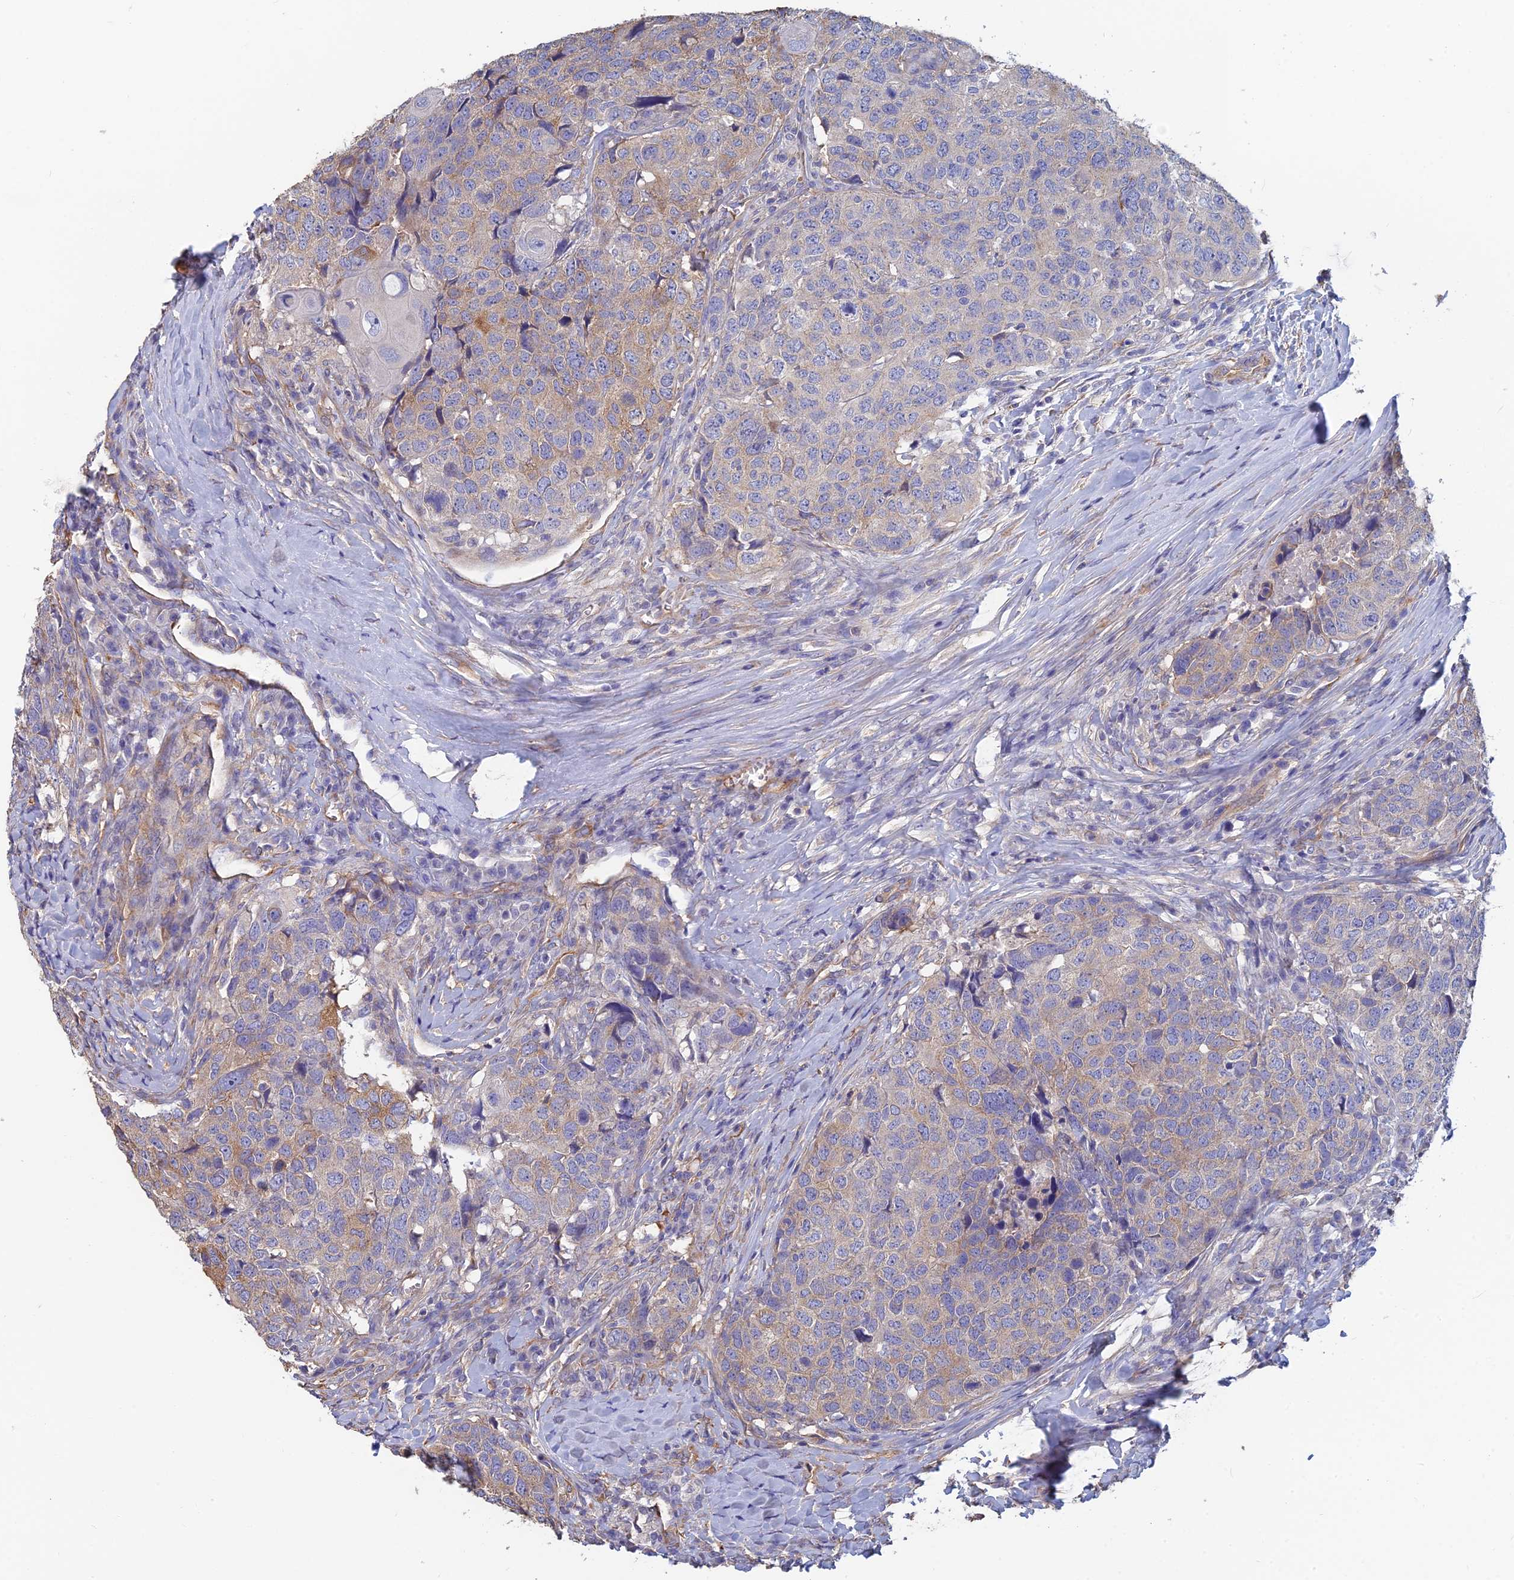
{"staining": {"intensity": "moderate", "quantity": "<25%", "location": "cytoplasmic/membranous"}, "tissue": "head and neck cancer", "cell_type": "Tumor cells", "image_type": "cancer", "snomed": [{"axis": "morphology", "description": "Squamous cell carcinoma, NOS"}, {"axis": "topography", "description": "Head-Neck"}], "caption": "Moderate cytoplasmic/membranous expression is seen in approximately <25% of tumor cells in head and neck cancer (squamous cell carcinoma).", "gene": "PCDHA5", "patient": {"sex": "male", "age": 66}}